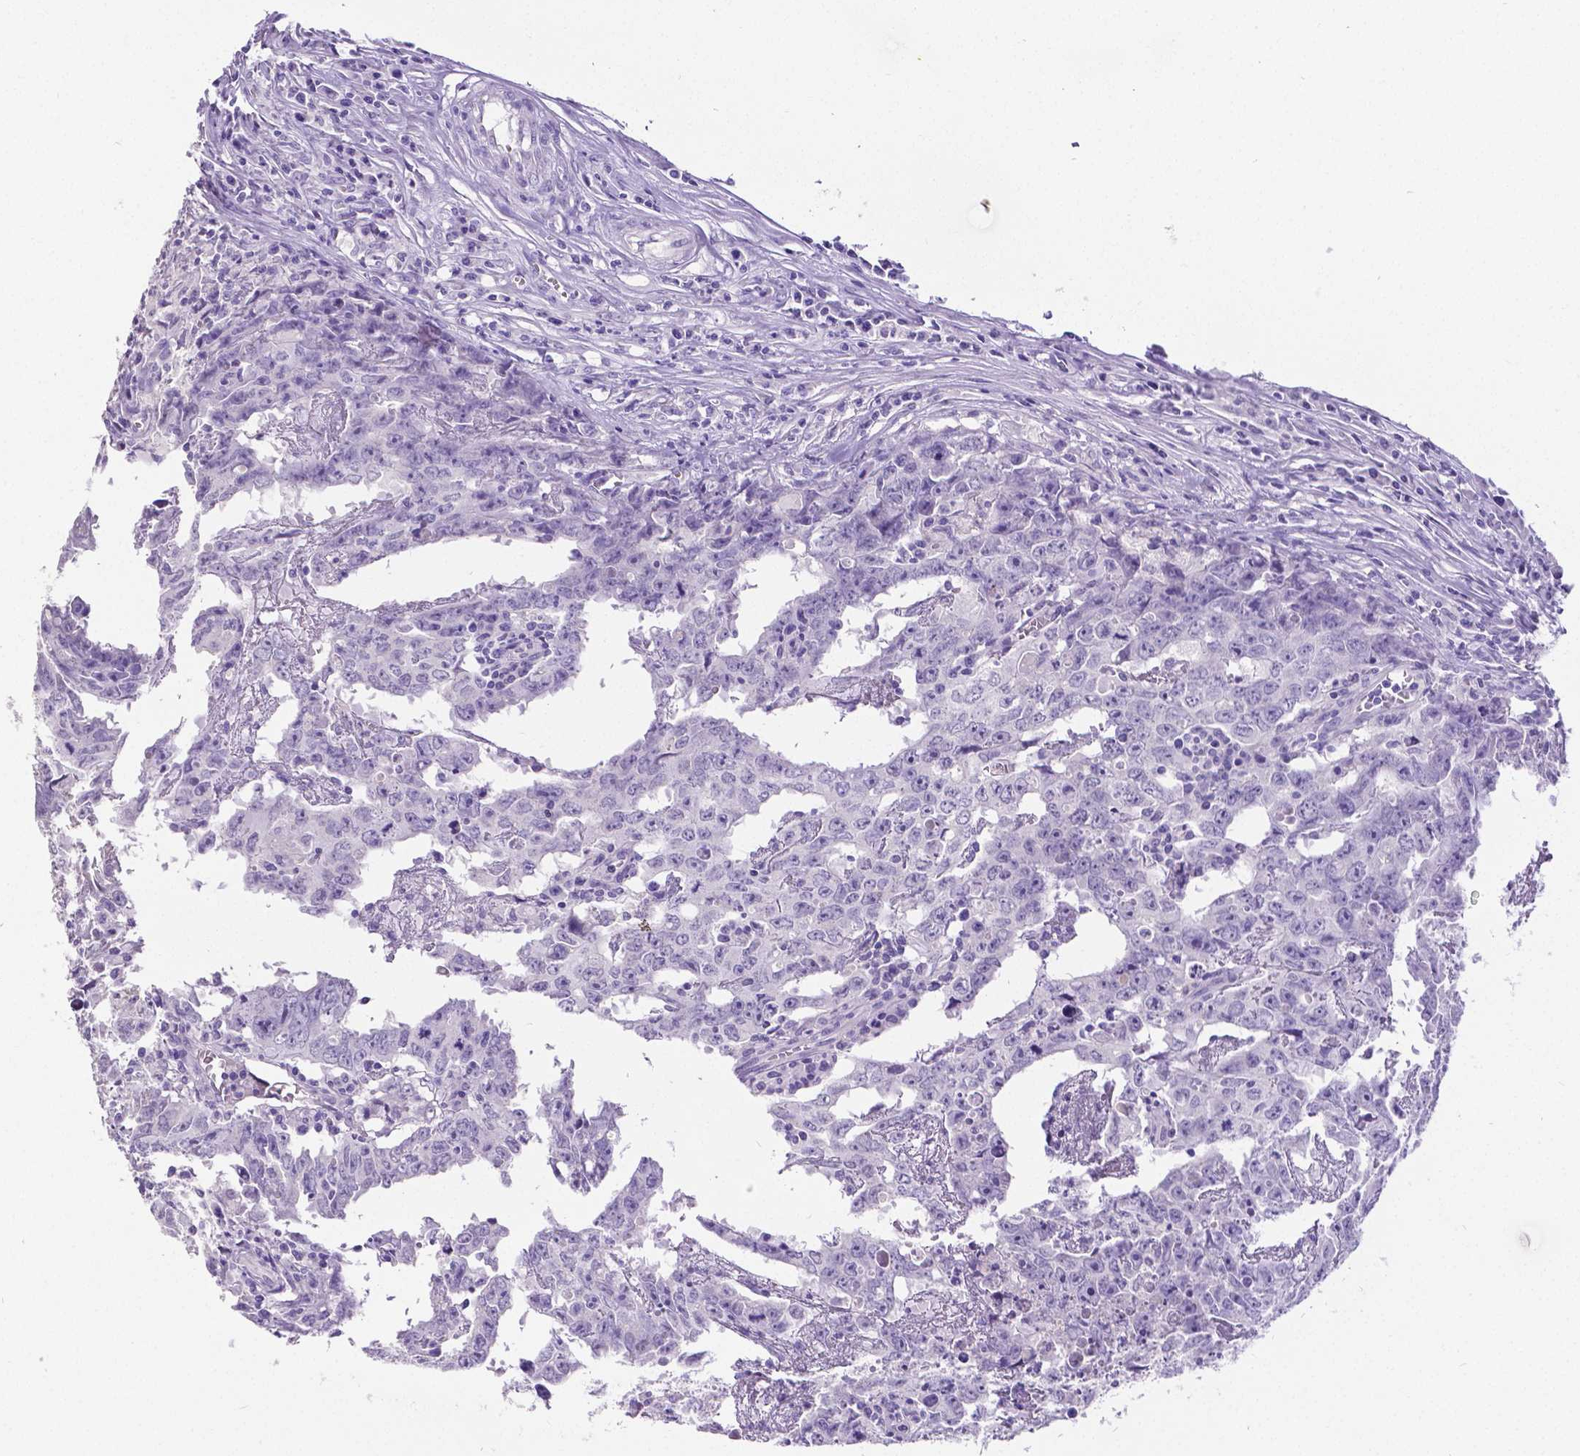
{"staining": {"intensity": "negative", "quantity": "none", "location": "none"}, "tissue": "testis cancer", "cell_type": "Tumor cells", "image_type": "cancer", "snomed": [{"axis": "morphology", "description": "Carcinoma, Embryonal, NOS"}, {"axis": "topography", "description": "Testis"}], "caption": "DAB (3,3'-diaminobenzidine) immunohistochemical staining of human embryonal carcinoma (testis) demonstrates no significant staining in tumor cells. (DAB (3,3'-diaminobenzidine) immunohistochemistry (IHC) visualized using brightfield microscopy, high magnification).", "gene": "SATB2", "patient": {"sex": "male", "age": 22}}